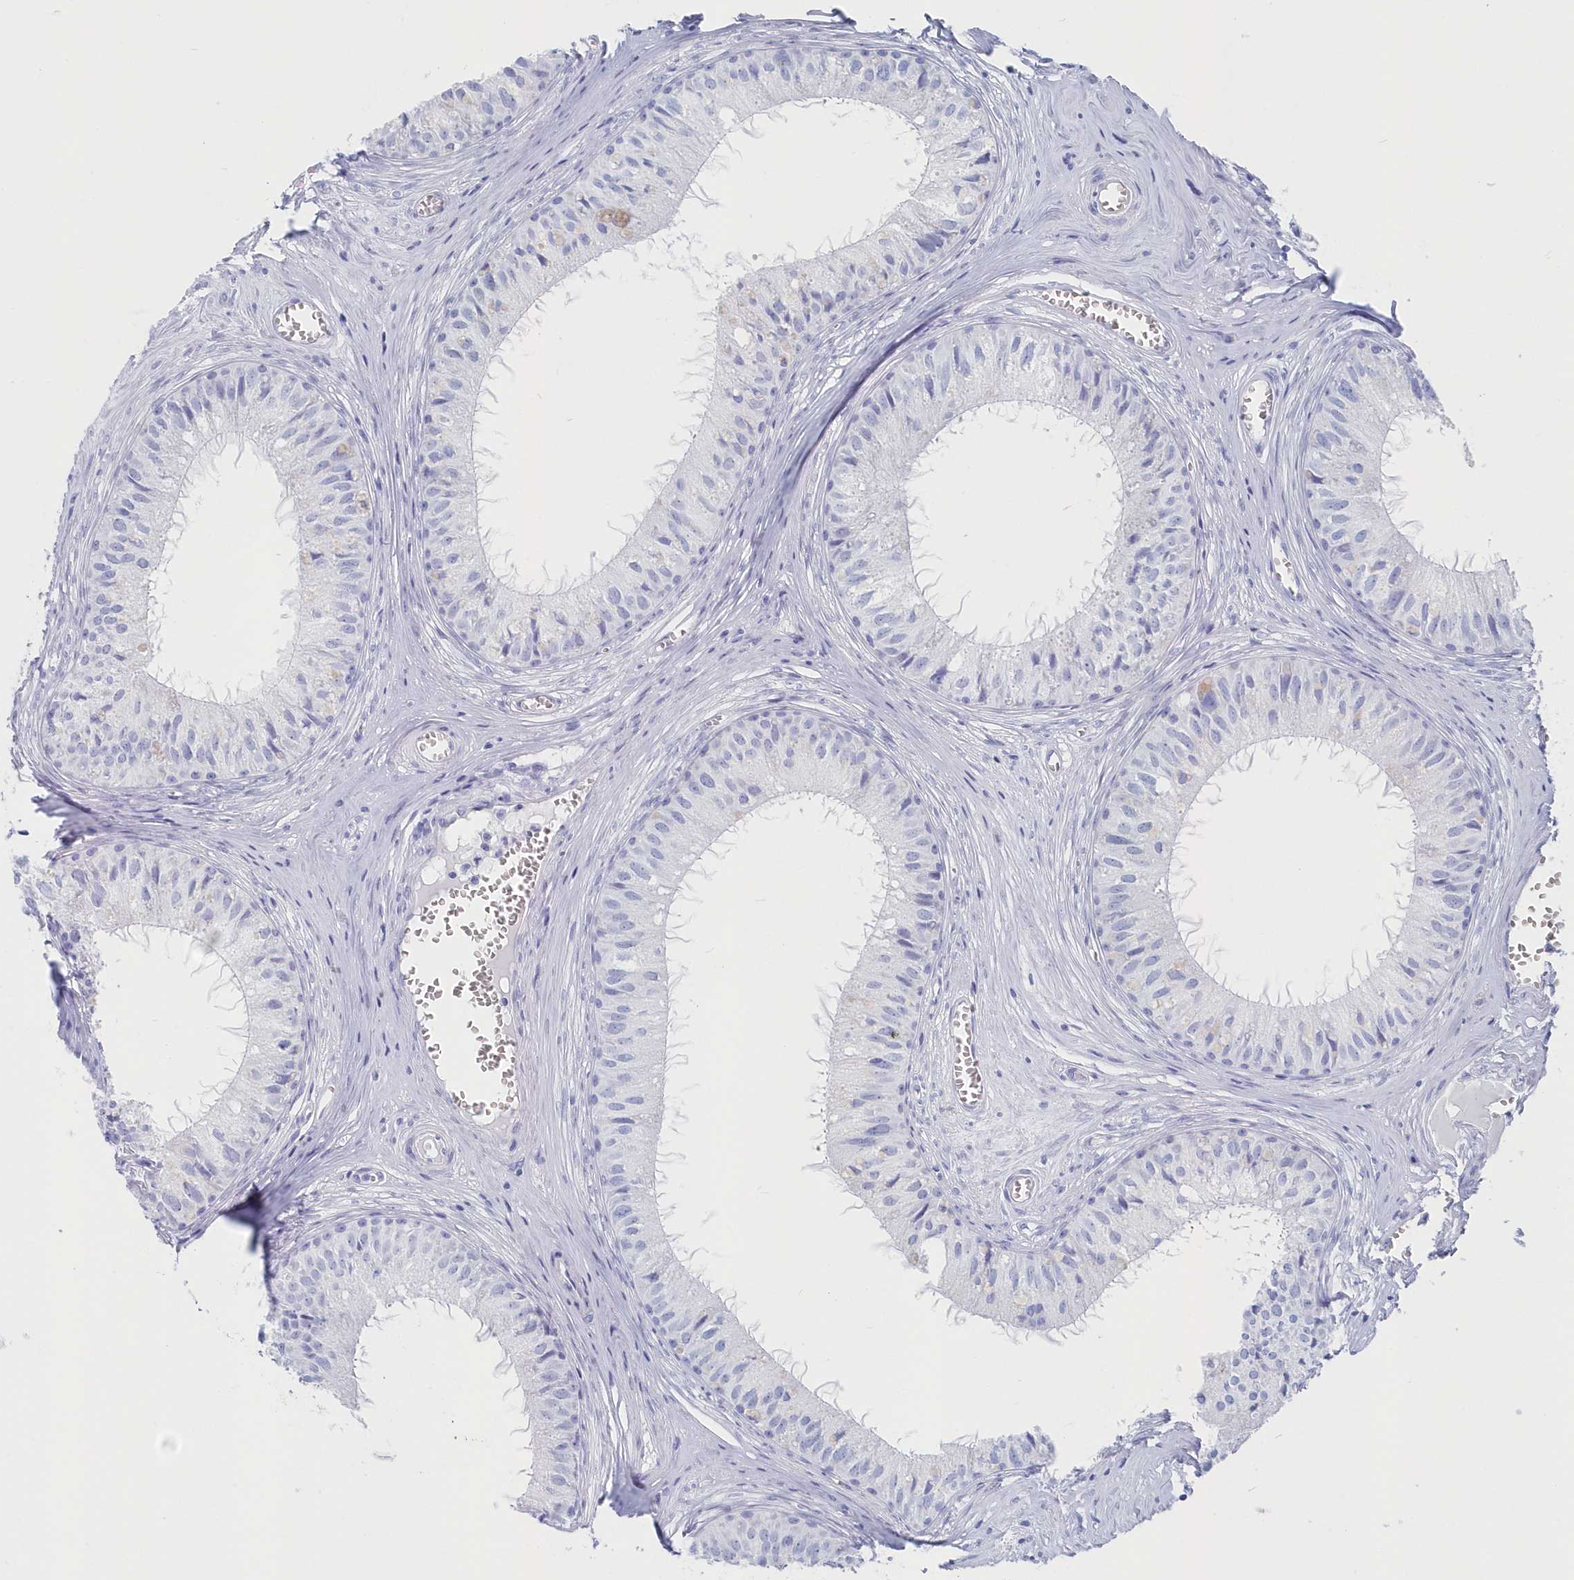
{"staining": {"intensity": "negative", "quantity": "none", "location": "none"}, "tissue": "epididymis", "cell_type": "Glandular cells", "image_type": "normal", "snomed": [{"axis": "morphology", "description": "Normal tissue, NOS"}, {"axis": "topography", "description": "Epididymis"}], "caption": "This is an immunohistochemistry (IHC) histopathology image of normal epididymis. There is no positivity in glandular cells.", "gene": "CSNK1G2", "patient": {"sex": "male", "age": 36}}